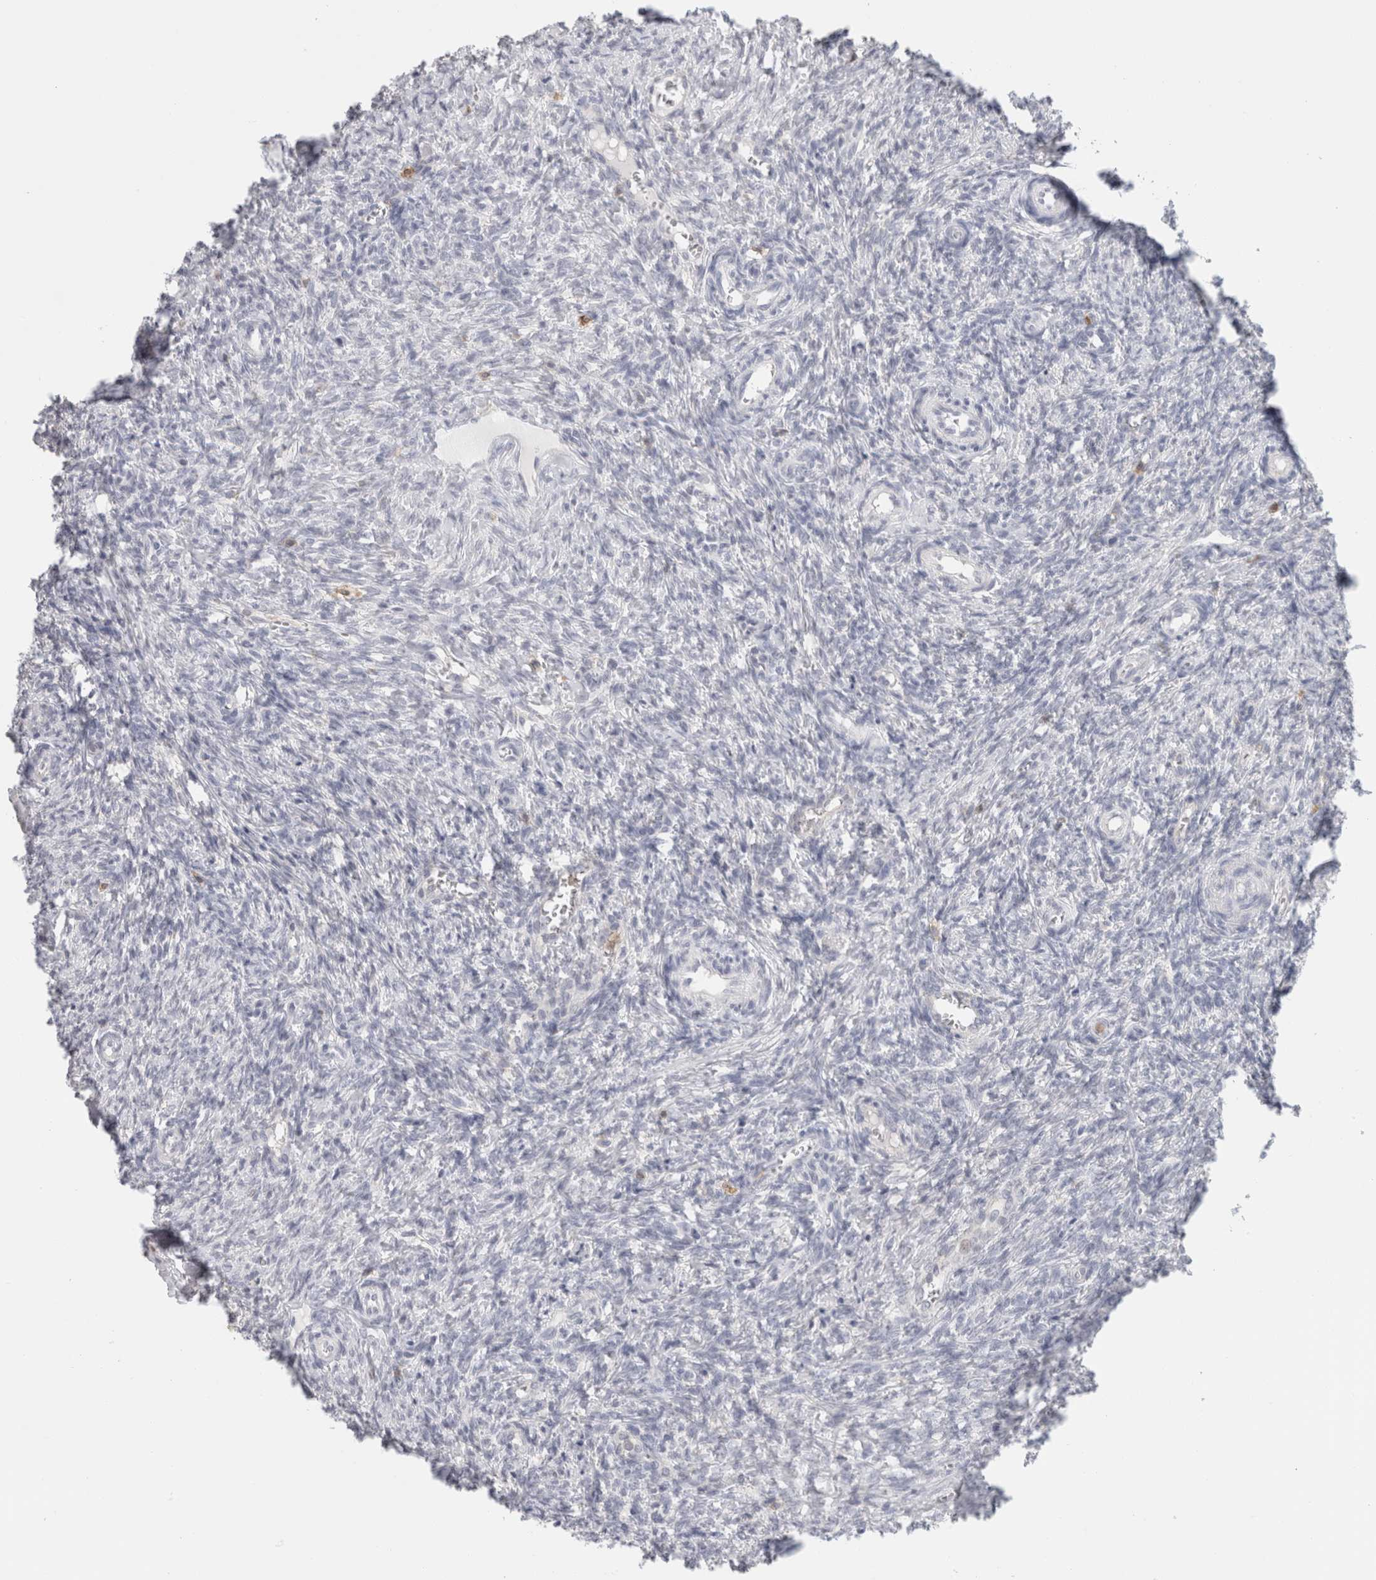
{"staining": {"intensity": "negative", "quantity": "none", "location": "none"}, "tissue": "ovary", "cell_type": "Follicle cells", "image_type": "normal", "snomed": [{"axis": "morphology", "description": "Normal tissue, NOS"}, {"axis": "topography", "description": "Ovary"}], "caption": "Immunohistochemistry (IHC) of unremarkable human ovary reveals no expression in follicle cells. (Stains: DAB IHC with hematoxylin counter stain, Microscopy: brightfield microscopy at high magnification).", "gene": "P2RY2", "patient": {"sex": "female", "age": 41}}